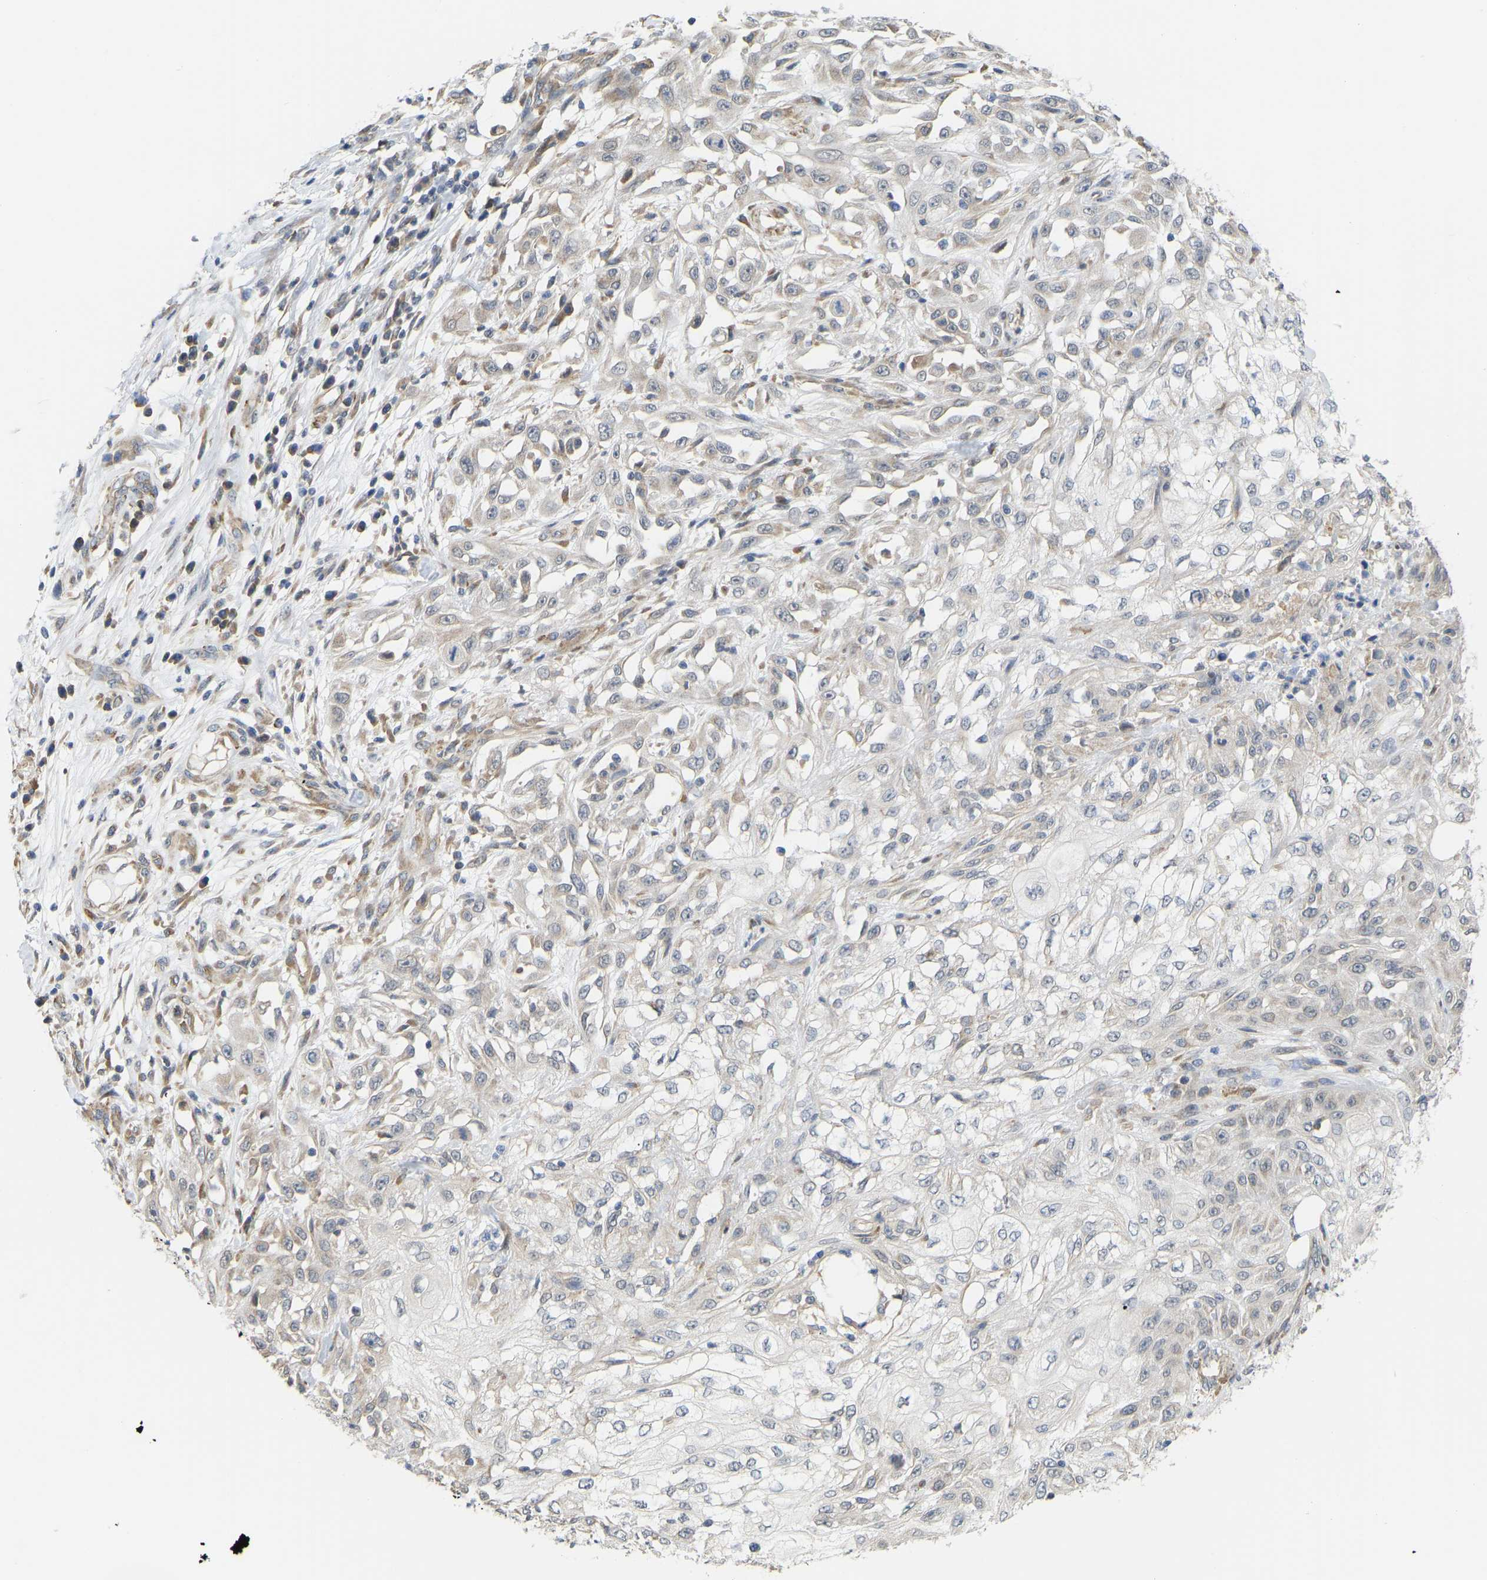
{"staining": {"intensity": "weak", "quantity": "<25%", "location": "cytoplasmic/membranous"}, "tissue": "skin cancer", "cell_type": "Tumor cells", "image_type": "cancer", "snomed": [{"axis": "morphology", "description": "Squamous cell carcinoma, NOS"}, {"axis": "morphology", "description": "Squamous cell carcinoma, metastatic, NOS"}, {"axis": "topography", "description": "Skin"}, {"axis": "topography", "description": "Lymph node"}], "caption": "This is an immunohistochemistry (IHC) histopathology image of human skin cancer (metastatic squamous cell carcinoma). There is no staining in tumor cells.", "gene": "BEND3", "patient": {"sex": "male", "age": 75}}